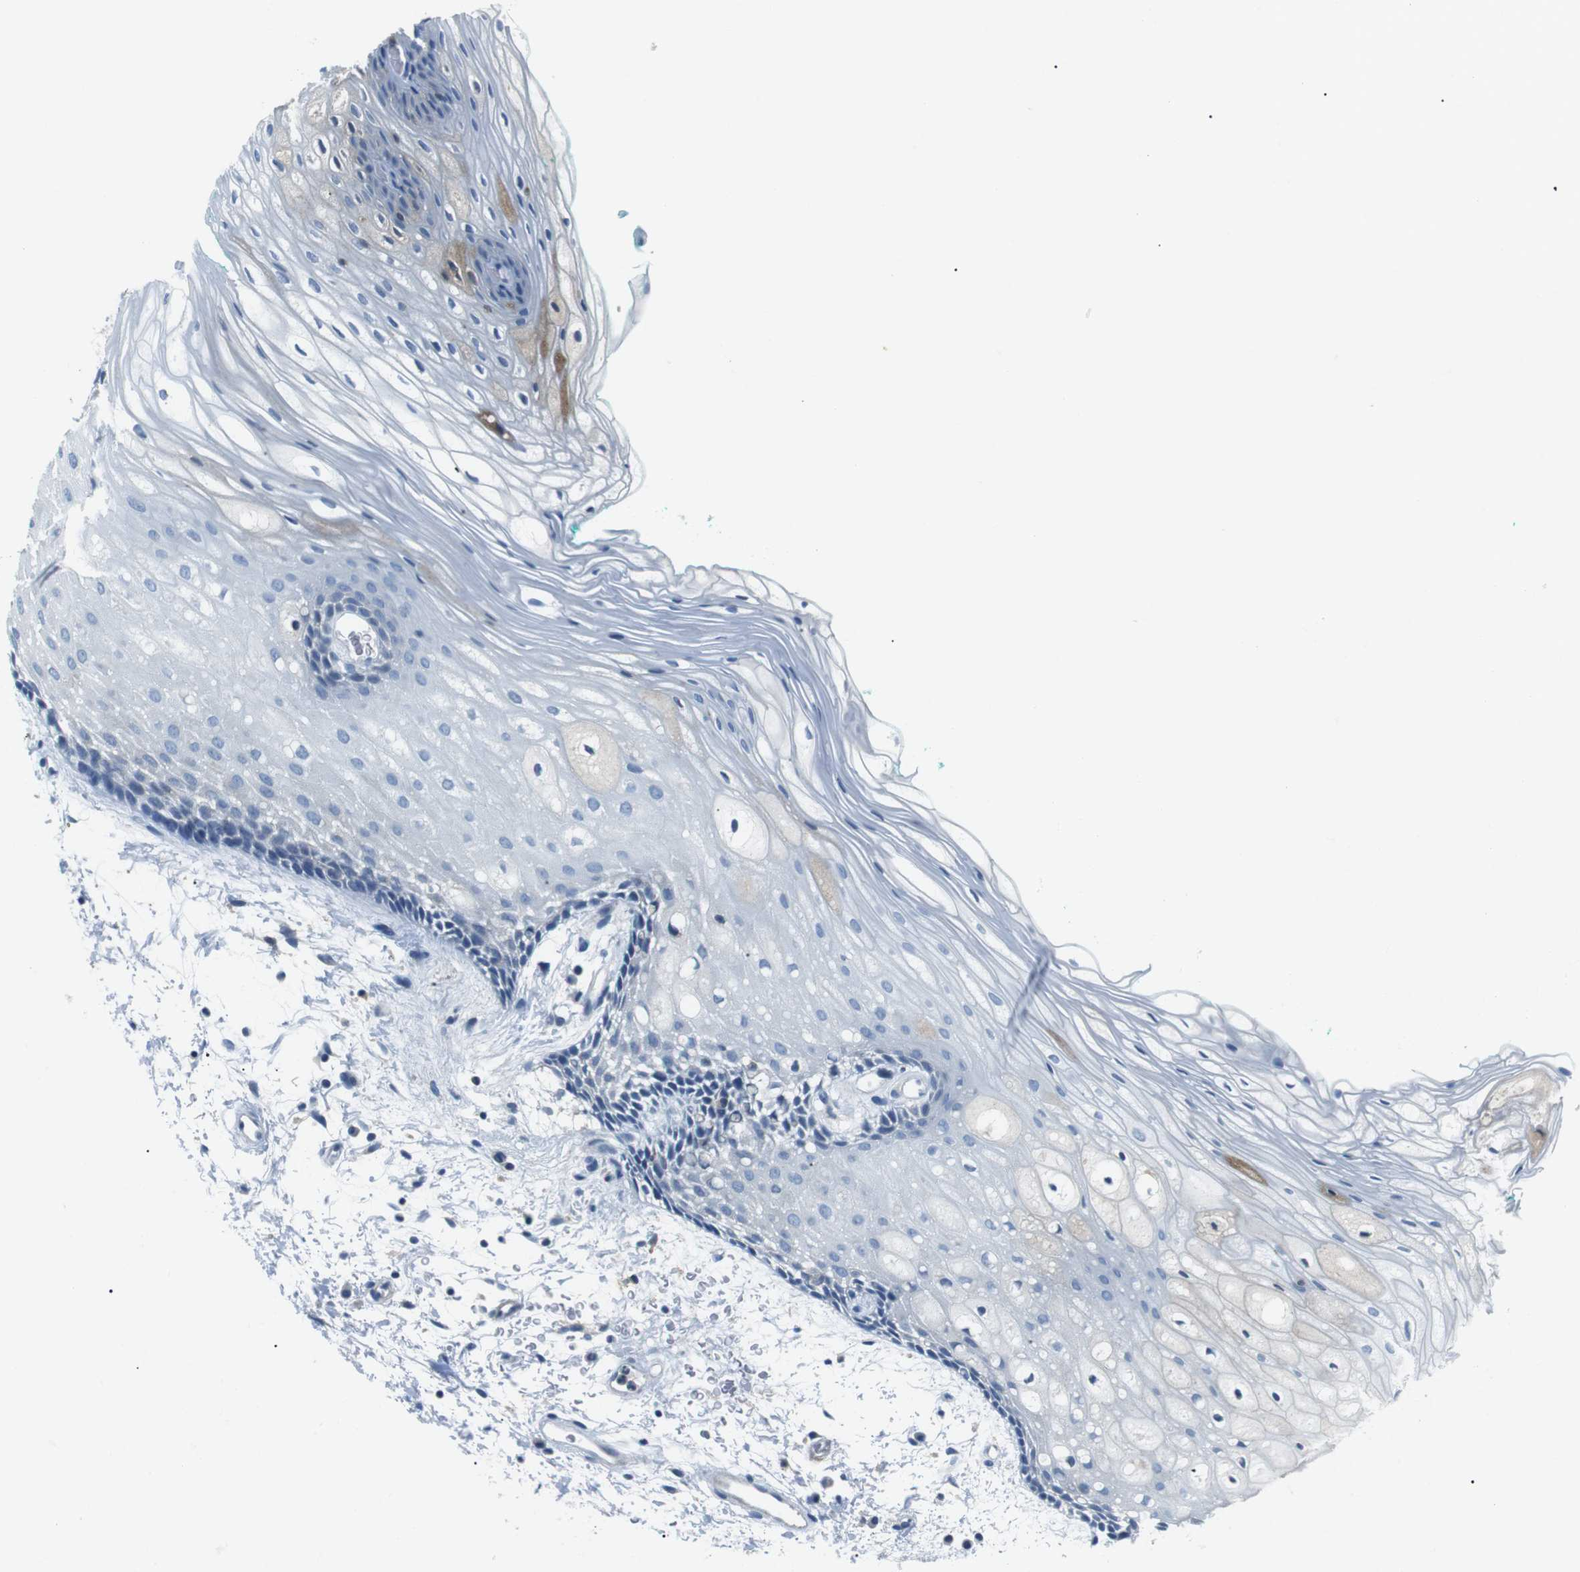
{"staining": {"intensity": "weak", "quantity": "<25%", "location": "cytoplasmic/membranous"}, "tissue": "oral mucosa", "cell_type": "Squamous epithelial cells", "image_type": "normal", "snomed": [{"axis": "morphology", "description": "Normal tissue, NOS"}, {"axis": "topography", "description": "Skeletal muscle"}, {"axis": "topography", "description": "Oral tissue"}, {"axis": "topography", "description": "Peripheral nerve tissue"}], "caption": "IHC histopathology image of benign oral mucosa: oral mucosa stained with DAB (3,3'-diaminobenzidine) demonstrates no significant protein staining in squamous epithelial cells. The staining was performed using DAB to visualize the protein expression in brown, while the nuclei were stained in blue with hematoxylin (Magnification: 20x).", "gene": "ARVCF", "patient": {"sex": "female", "age": 84}}